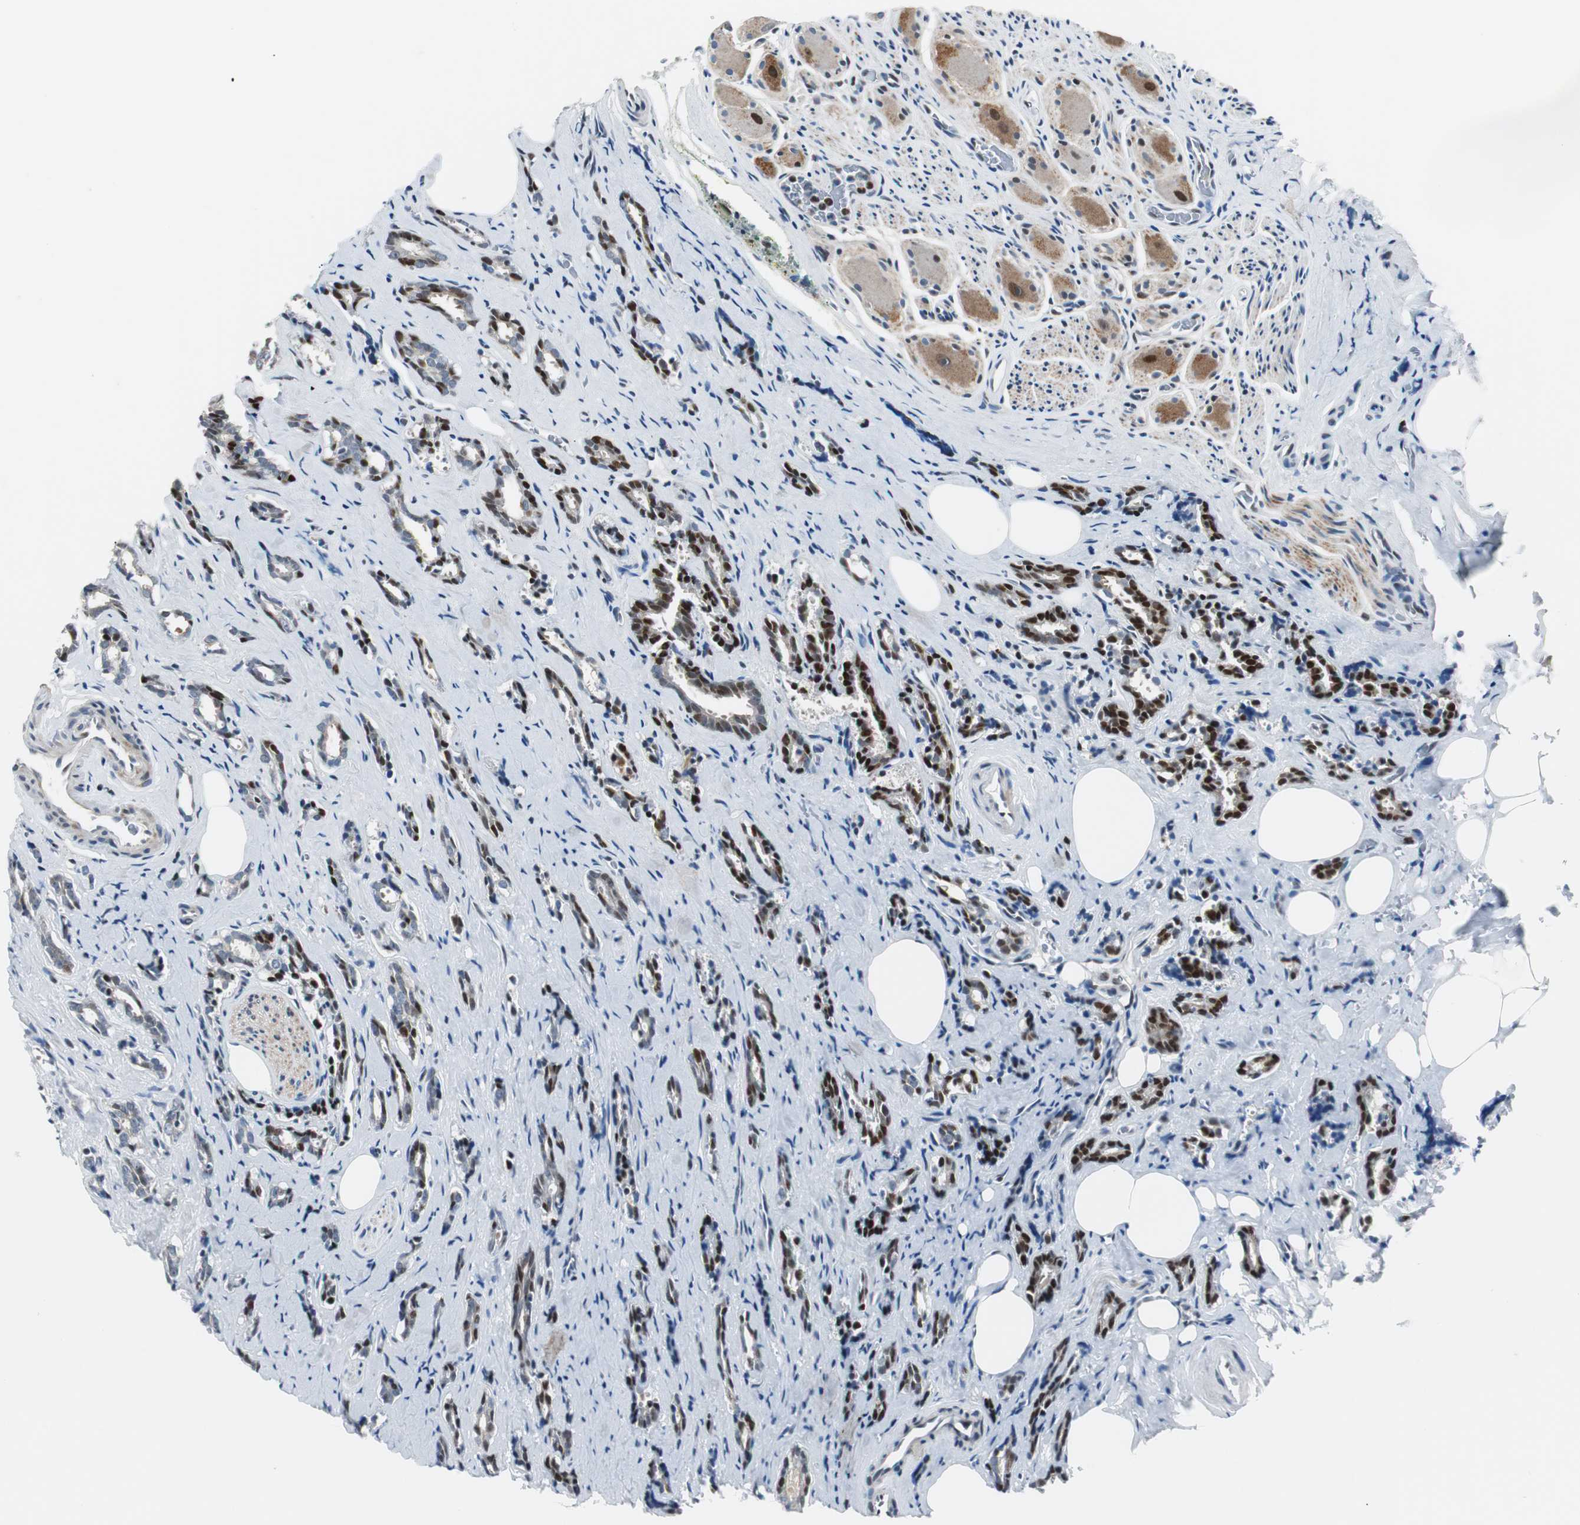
{"staining": {"intensity": "strong", "quantity": "25%-75%", "location": "nuclear"}, "tissue": "prostate cancer", "cell_type": "Tumor cells", "image_type": "cancer", "snomed": [{"axis": "morphology", "description": "Adenocarcinoma, High grade"}, {"axis": "topography", "description": "Prostate"}], "caption": "A high-resolution photomicrograph shows immunohistochemistry (IHC) staining of prostate cancer, which reveals strong nuclear positivity in about 25%-75% of tumor cells. (DAB IHC, brown staining for protein, blue staining for nuclei).", "gene": "RAD1", "patient": {"sex": "male", "age": 67}}